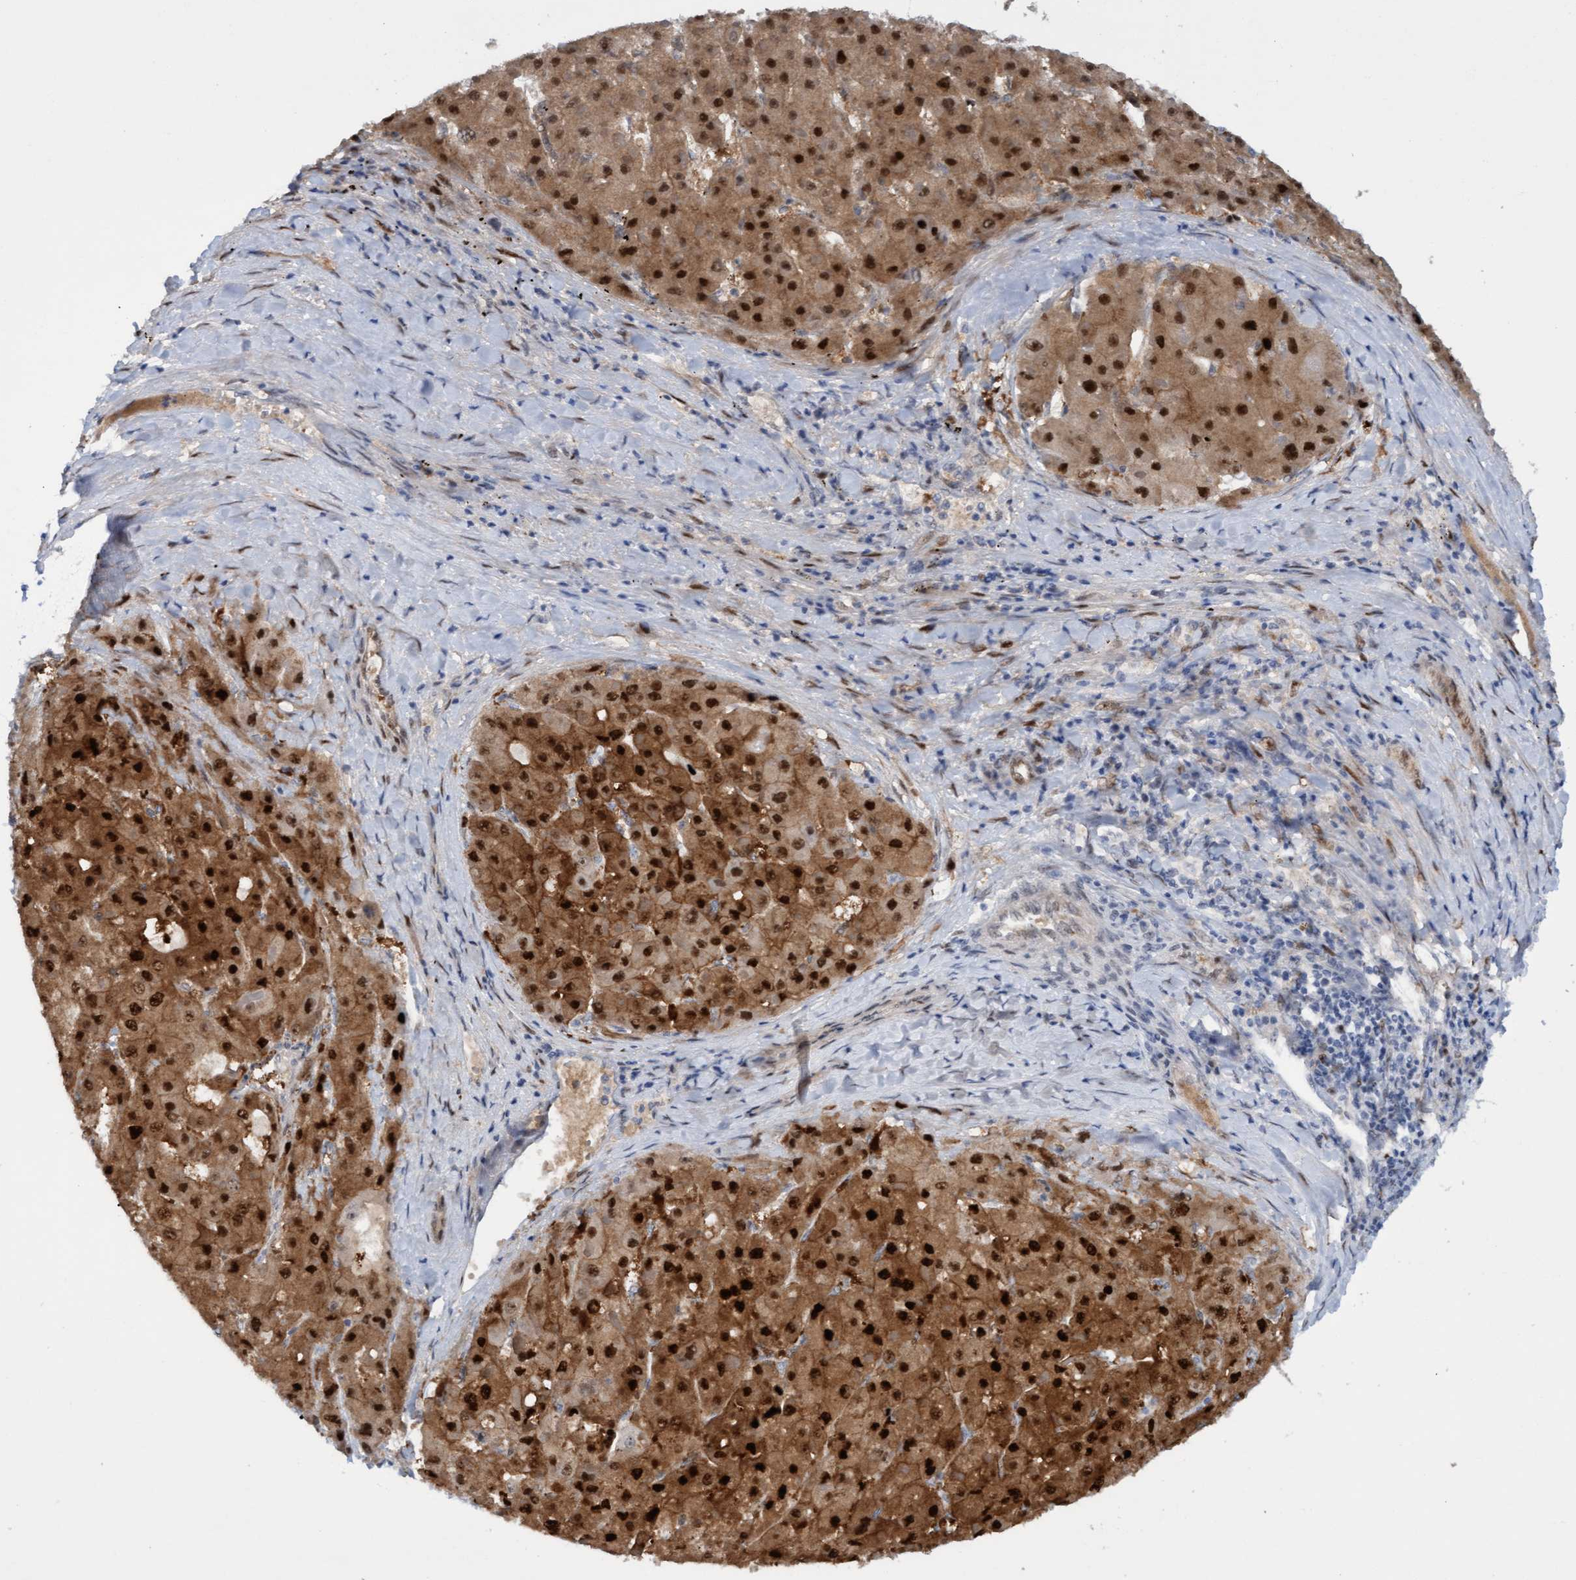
{"staining": {"intensity": "strong", "quantity": ">75%", "location": "cytoplasmic/membranous,nuclear"}, "tissue": "liver cancer", "cell_type": "Tumor cells", "image_type": "cancer", "snomed": [{"axis": "morphology", "description": "Carcinoma, Hepatocellular, NOS"}, {"axis": "topography", "description": "Liver"}], "caption": "Protein expression analysis of human liver hepatocellular carcinoma reveals strong cytoplasmic/membranous and nuclear expression in approximately >75% of tumor cells.", "gene": "PINX1", "patient": {"sex": "female", "age": 73}}